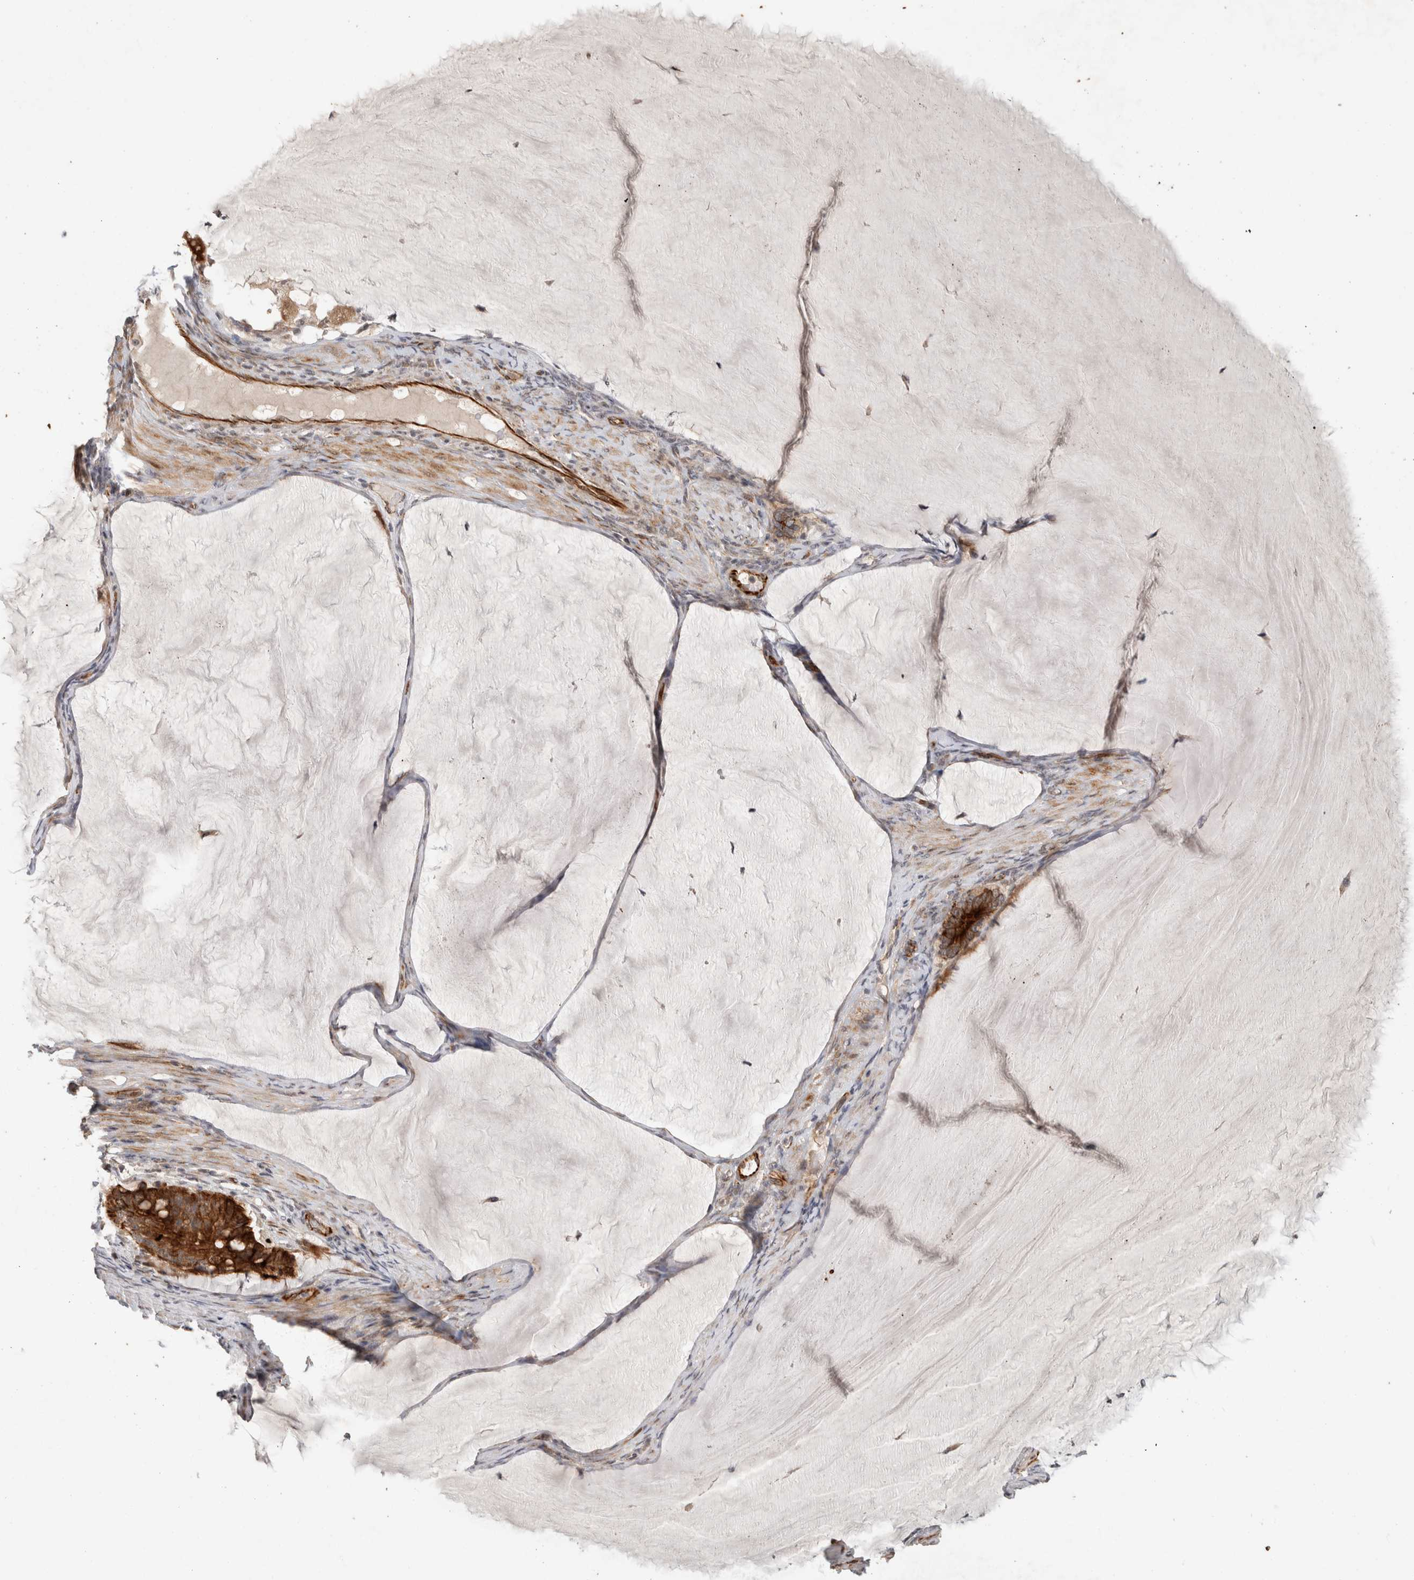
{"staining": {"intensity": "strong", "quantity": ">75%", "location": "cytoplasmic/membranous"}, "tissue": "ovarian cancer", "cell_type": "Tumor cells", "image_type": "cancer", "snomed": [{"axis": "morphology", "description": "Cystadenocarcinoma, mucinous, NOS"}, {"axis": "topography", "description": "Ovary"}], "caption": "Immunohistochemical staining of human ovarian mucinous cystadenocarcinoma displays high levels of strong cytoplasmic/membranous positivity in about >75% of tumor cells.", "gene": "CRISPLD1", "patient": {"sex": "female", "age": 61}}